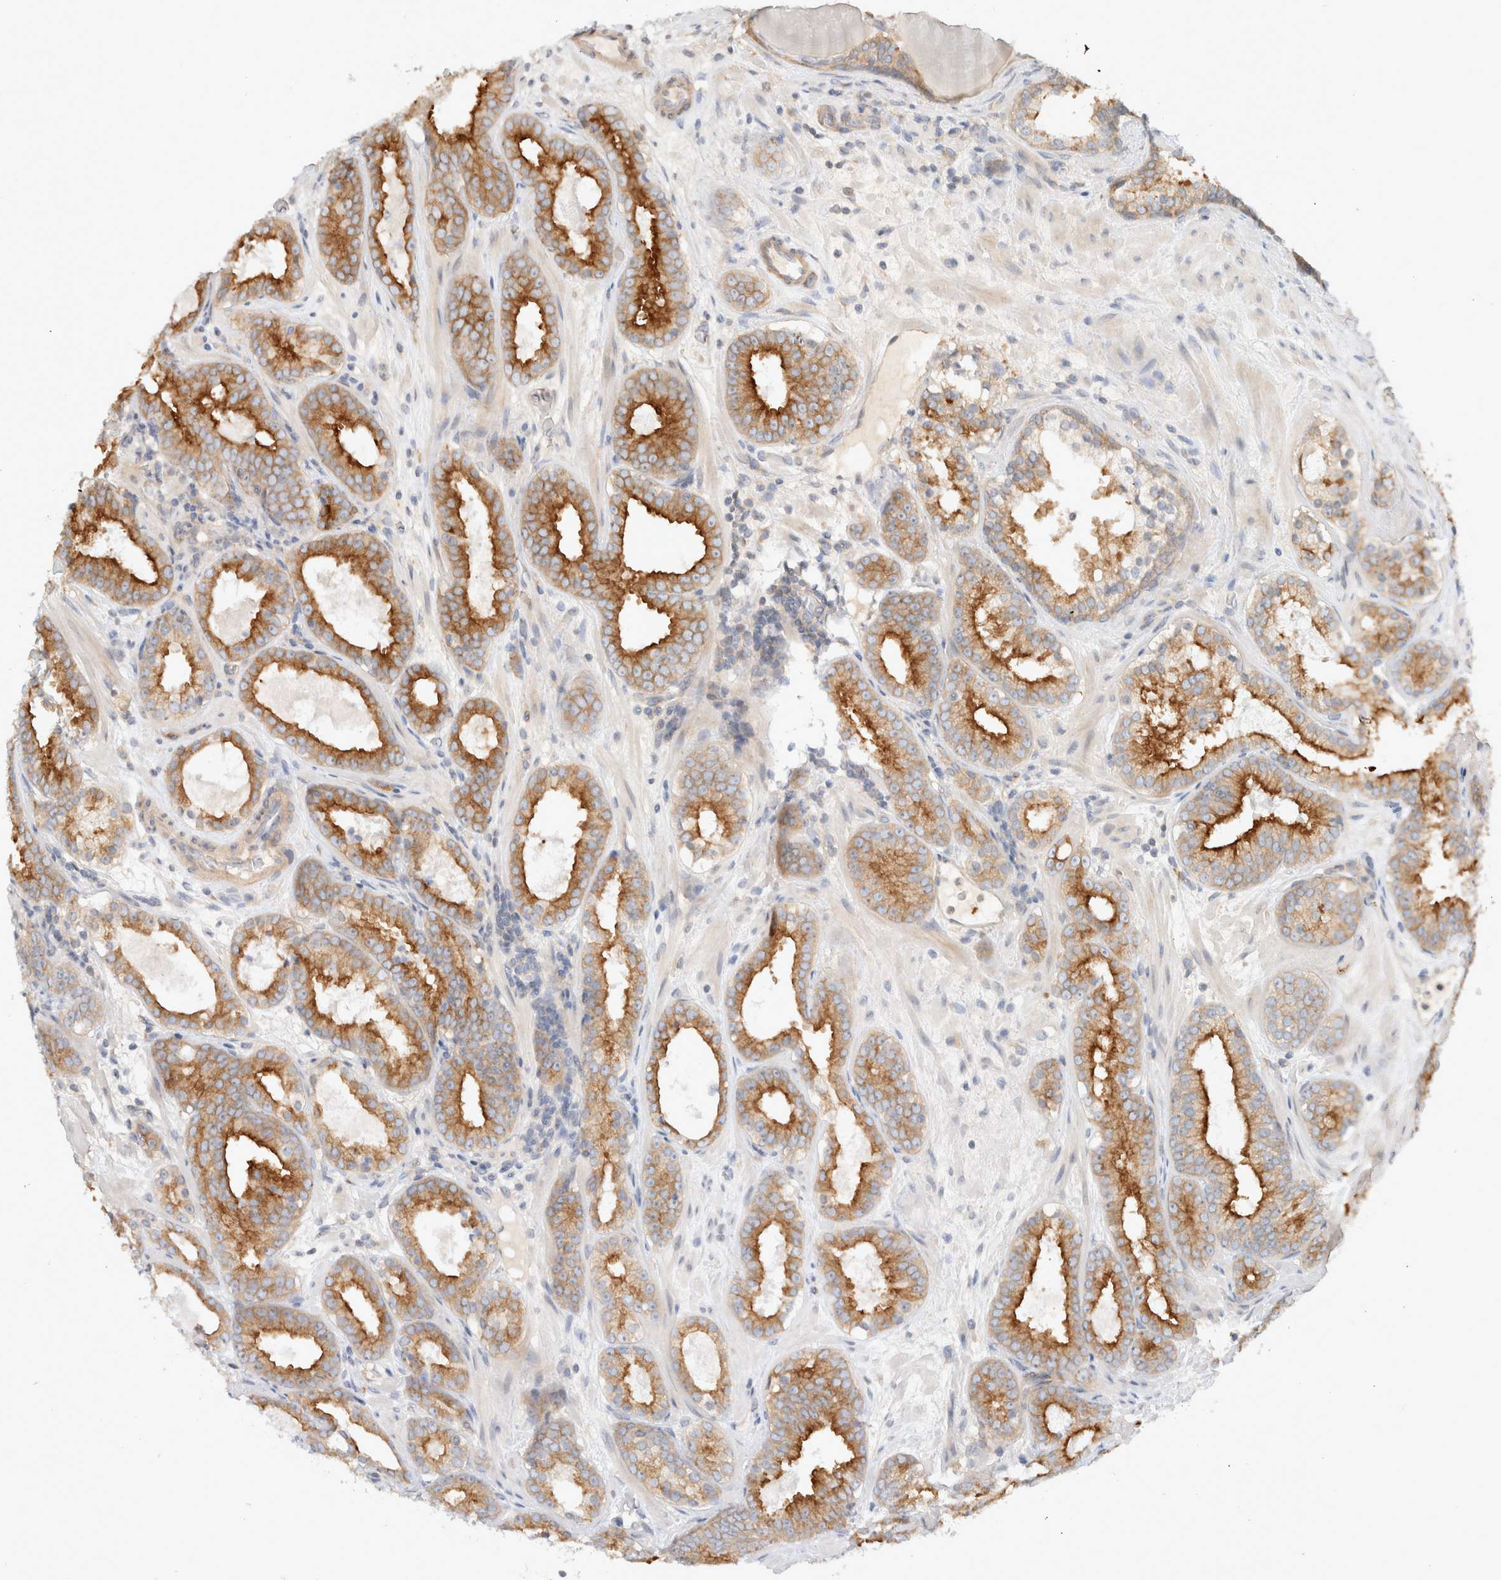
{"staining": {"intensity": "strong", "quantity": ">75%", "location": "cytoplasmic/membranous"}, "tissue": "prostate cancer", "cell_type": "Tumor cells", "image_type": "cancer", "snomed": [{"axis": "morphology", "description": "Adenocarcinoma, Low grade"}, {"axis": "topography", "description": "Prostate"}], "caption": "Immunohistochemistry (IHC) staining of low-grade adenocarcinoma (prostate), which demonstrates high levels of strong cytoplasmic/membranous positivity in about >75% of tumor cells indicating strong cytoplasmic/membranous protein positivity. The staining was performed using DAB (brown) for protein detection and nuclei were counterstained in hematoxylin (blue).", "gene": "MARK3", "patient": {"sex": "male", "age": 69}}